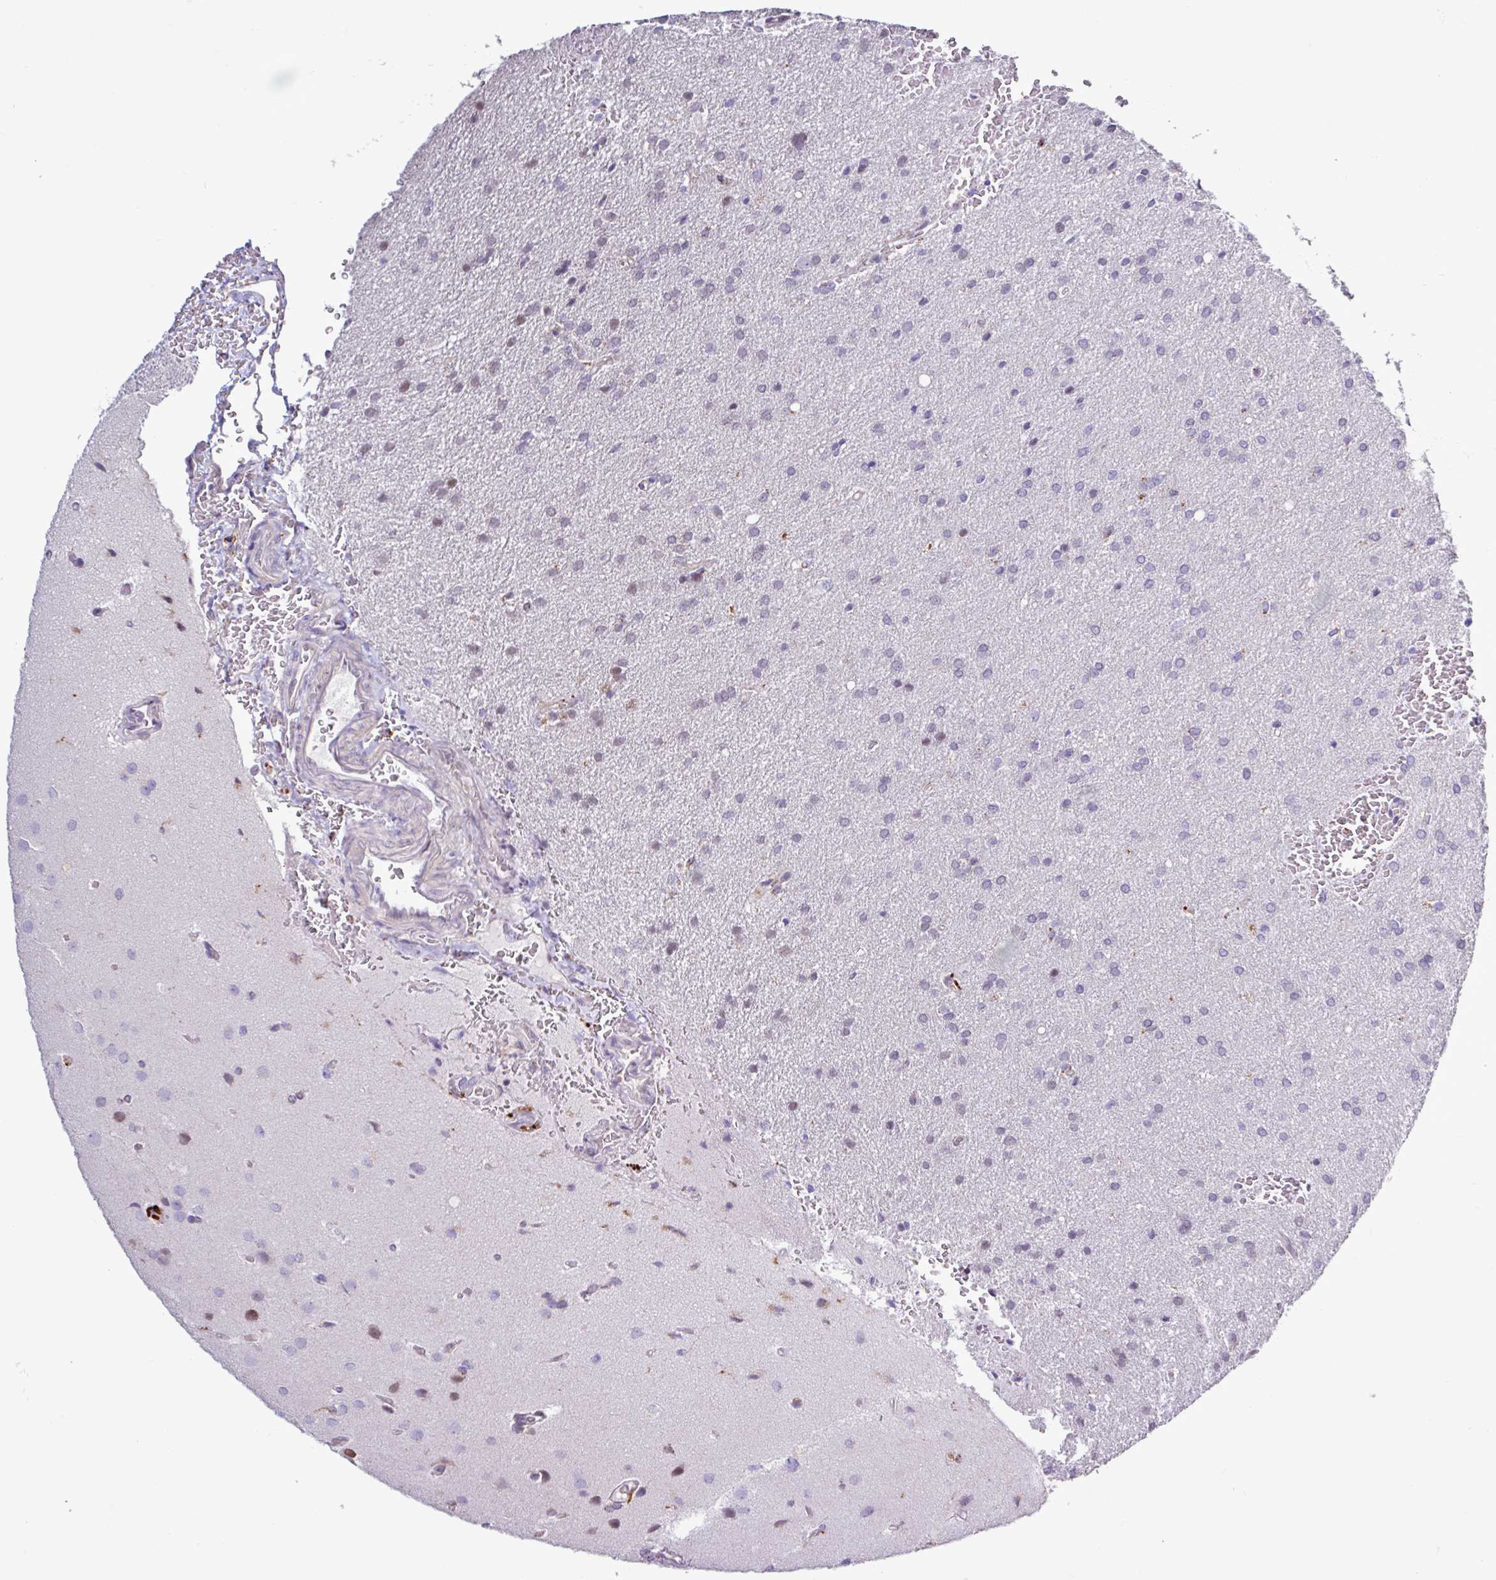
{"staining": {"intensity": "negative", "quantity": "none", "location": "none"}, "tissue": "glioma", "cell_type": "Tumor cells", "image_type": "cancer", "snomed": [{"axis": "morphology", "description": "Glioma, malignant, Low grade"}, {"axis": "topography", "description": "Brain"}], "caption": "A histopathology image of human low-grade glioma (malignant) is negative for staining in tumor cells. (DAB immunohistochemistry, high magnification).", "gene": "AMIGO2", "patient": {"sex": "female", "age": 33}}